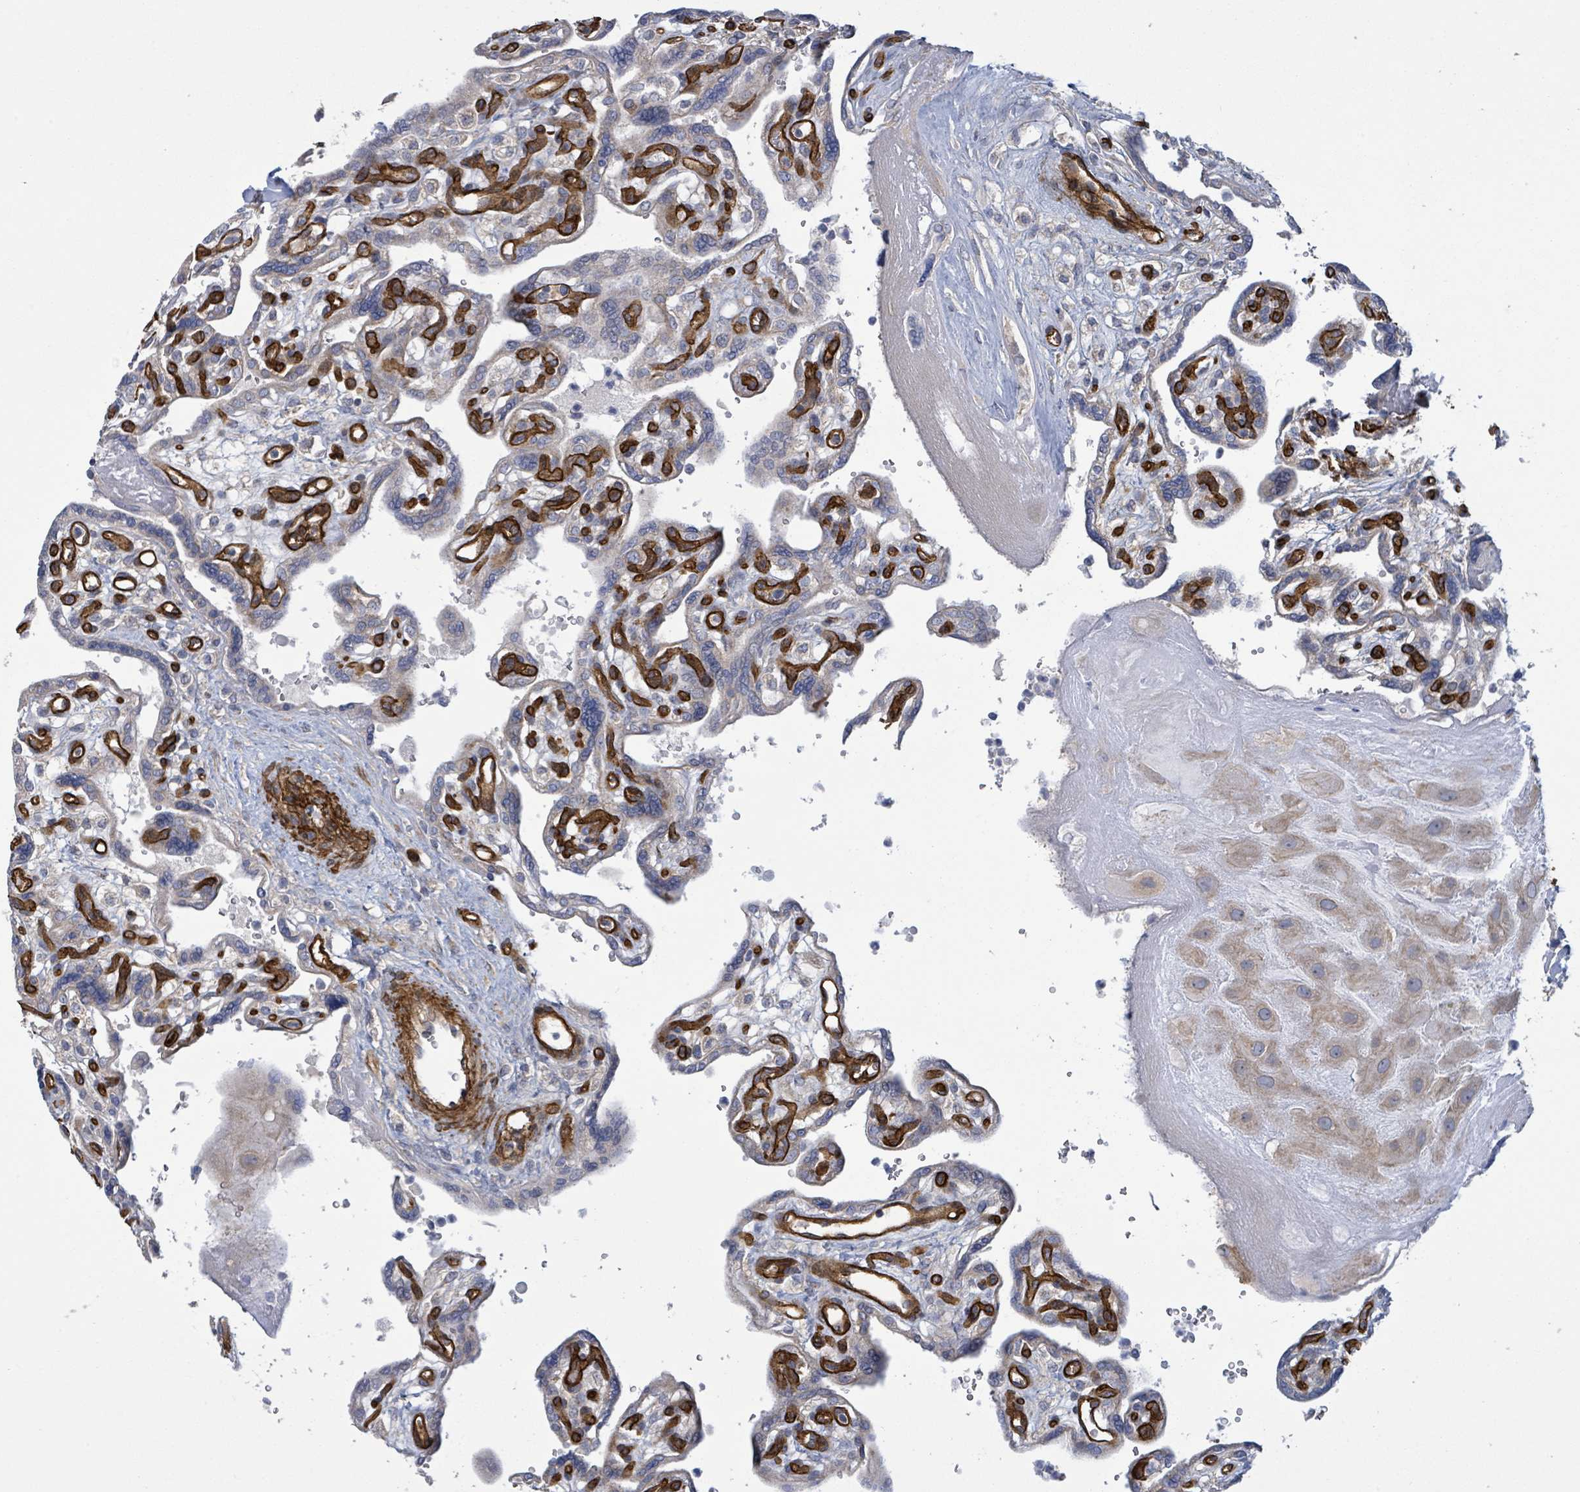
{"staining": {"intensity": "weak", "quantity": ">75%", "location": "cytoplasmic/membranous"}, "tissue": "placenta", "cell_type": "Decidual cells", "image_type": "normal", "snomed": [{"axis": "morphology", "description": "Normal tissue, NOS"}, {"axis": "topography", "description": "Placenta"}], "caption": "Placenta stained for a protein displays weak cytoplasmic/membranous positivity in decidual cells. The staining was performed using DAB, with brown indicating positive protein expression. Nuclei are stained blue with hematoxylin.", "gene": "KANK3", "patient": {"sex": "female", "age": 39}}